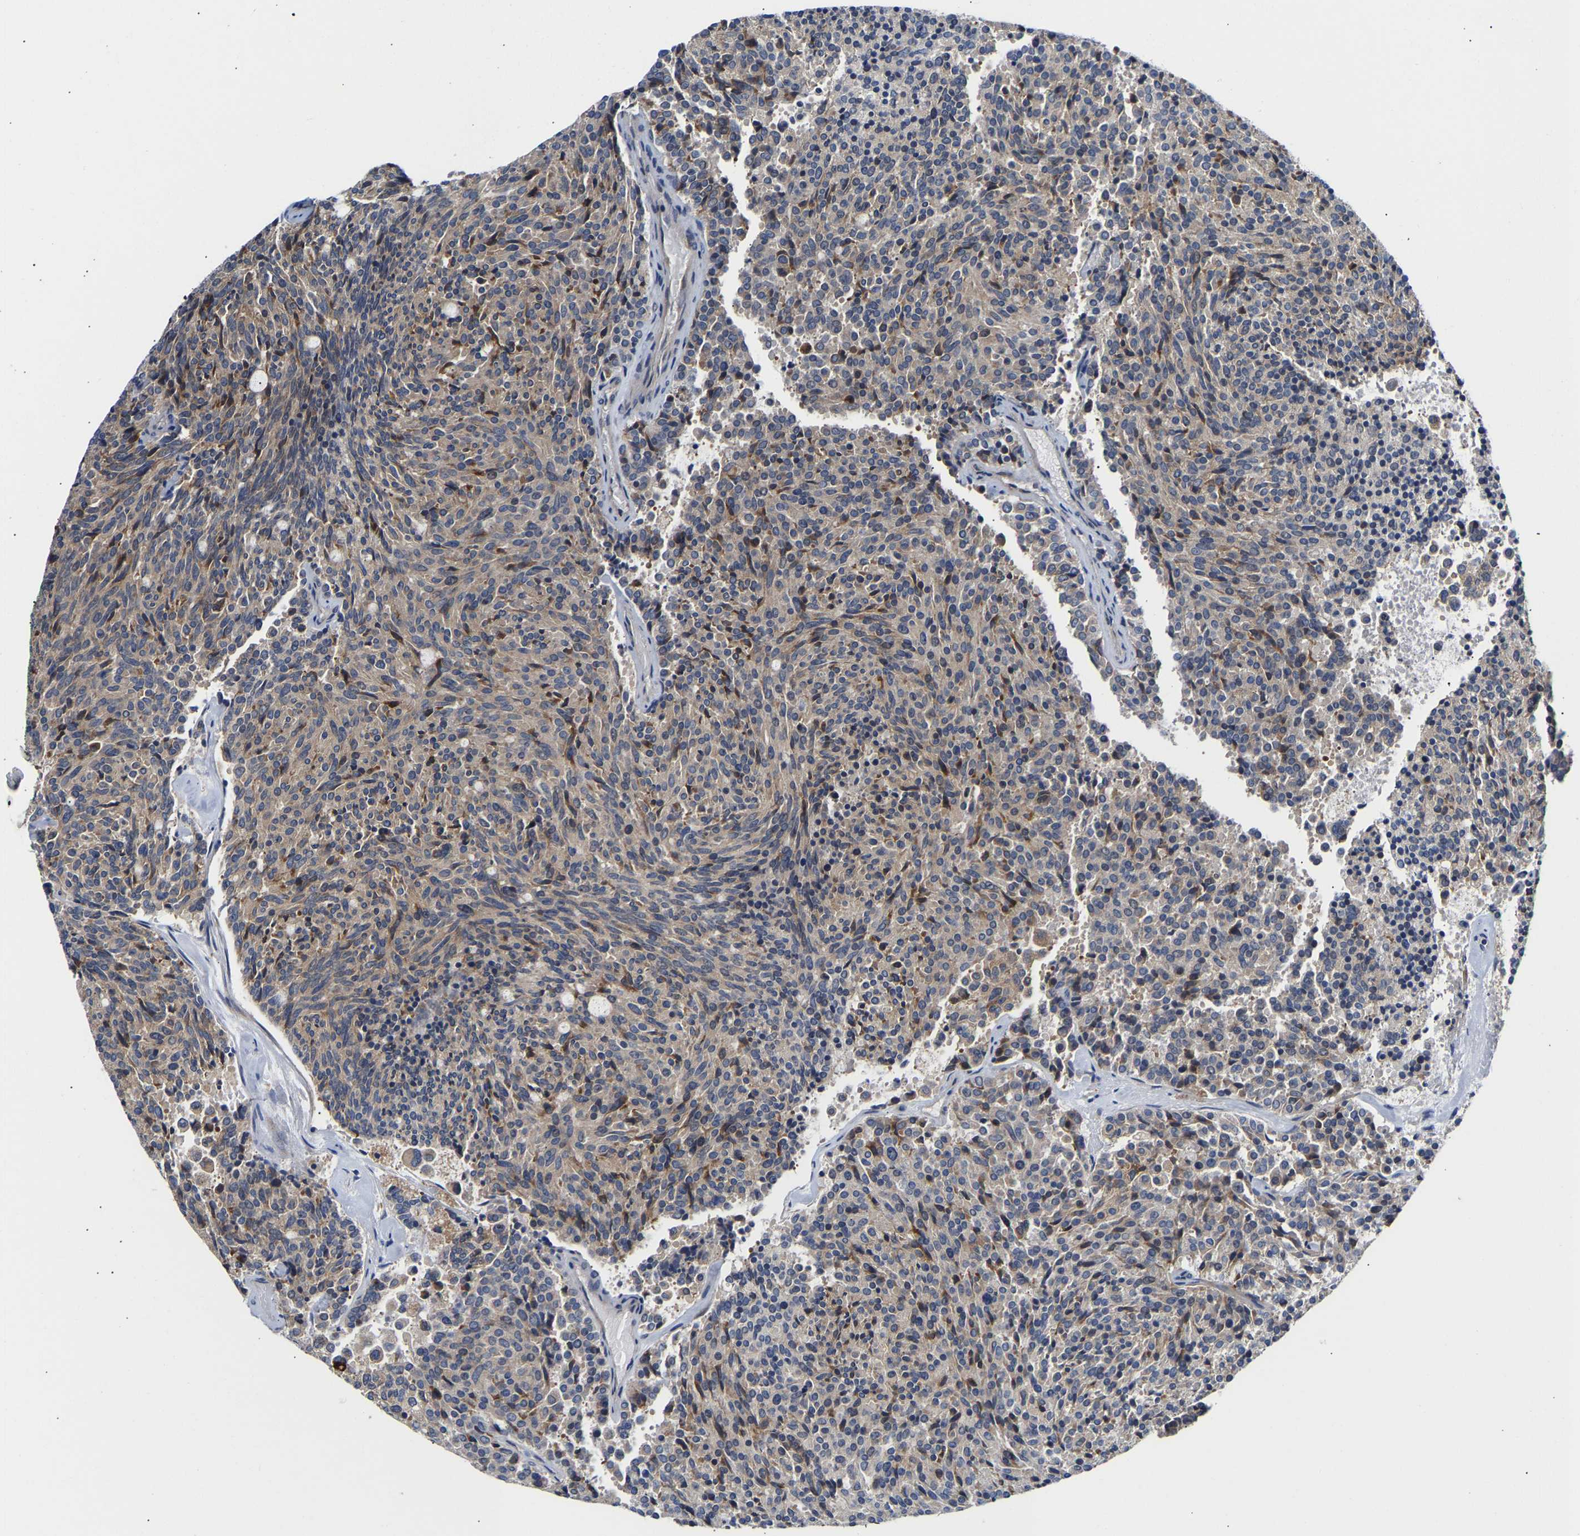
{"staining": {"intensity": "weak", "quantity": "<25%", "location": "cytoplasmic/membranous"}, "tissue": "carcinoid", "cell_type": "Tumor cells", "image_type": "cancer", "snomed": [{"axis": "morphology", "description": "Carcinoid, malignant, NOS"}, {"axis": "topography", "description": "Pancreas"}], "caption": "Immunohistochemistry (IHC) micrograph of carcinoid (malignant) stained for a protein (brown), which displays no expression in tumor cells. Nuclei are stained in blue.", "gene": "KASH5", "patient": {"sex": "female", "age": 54}}